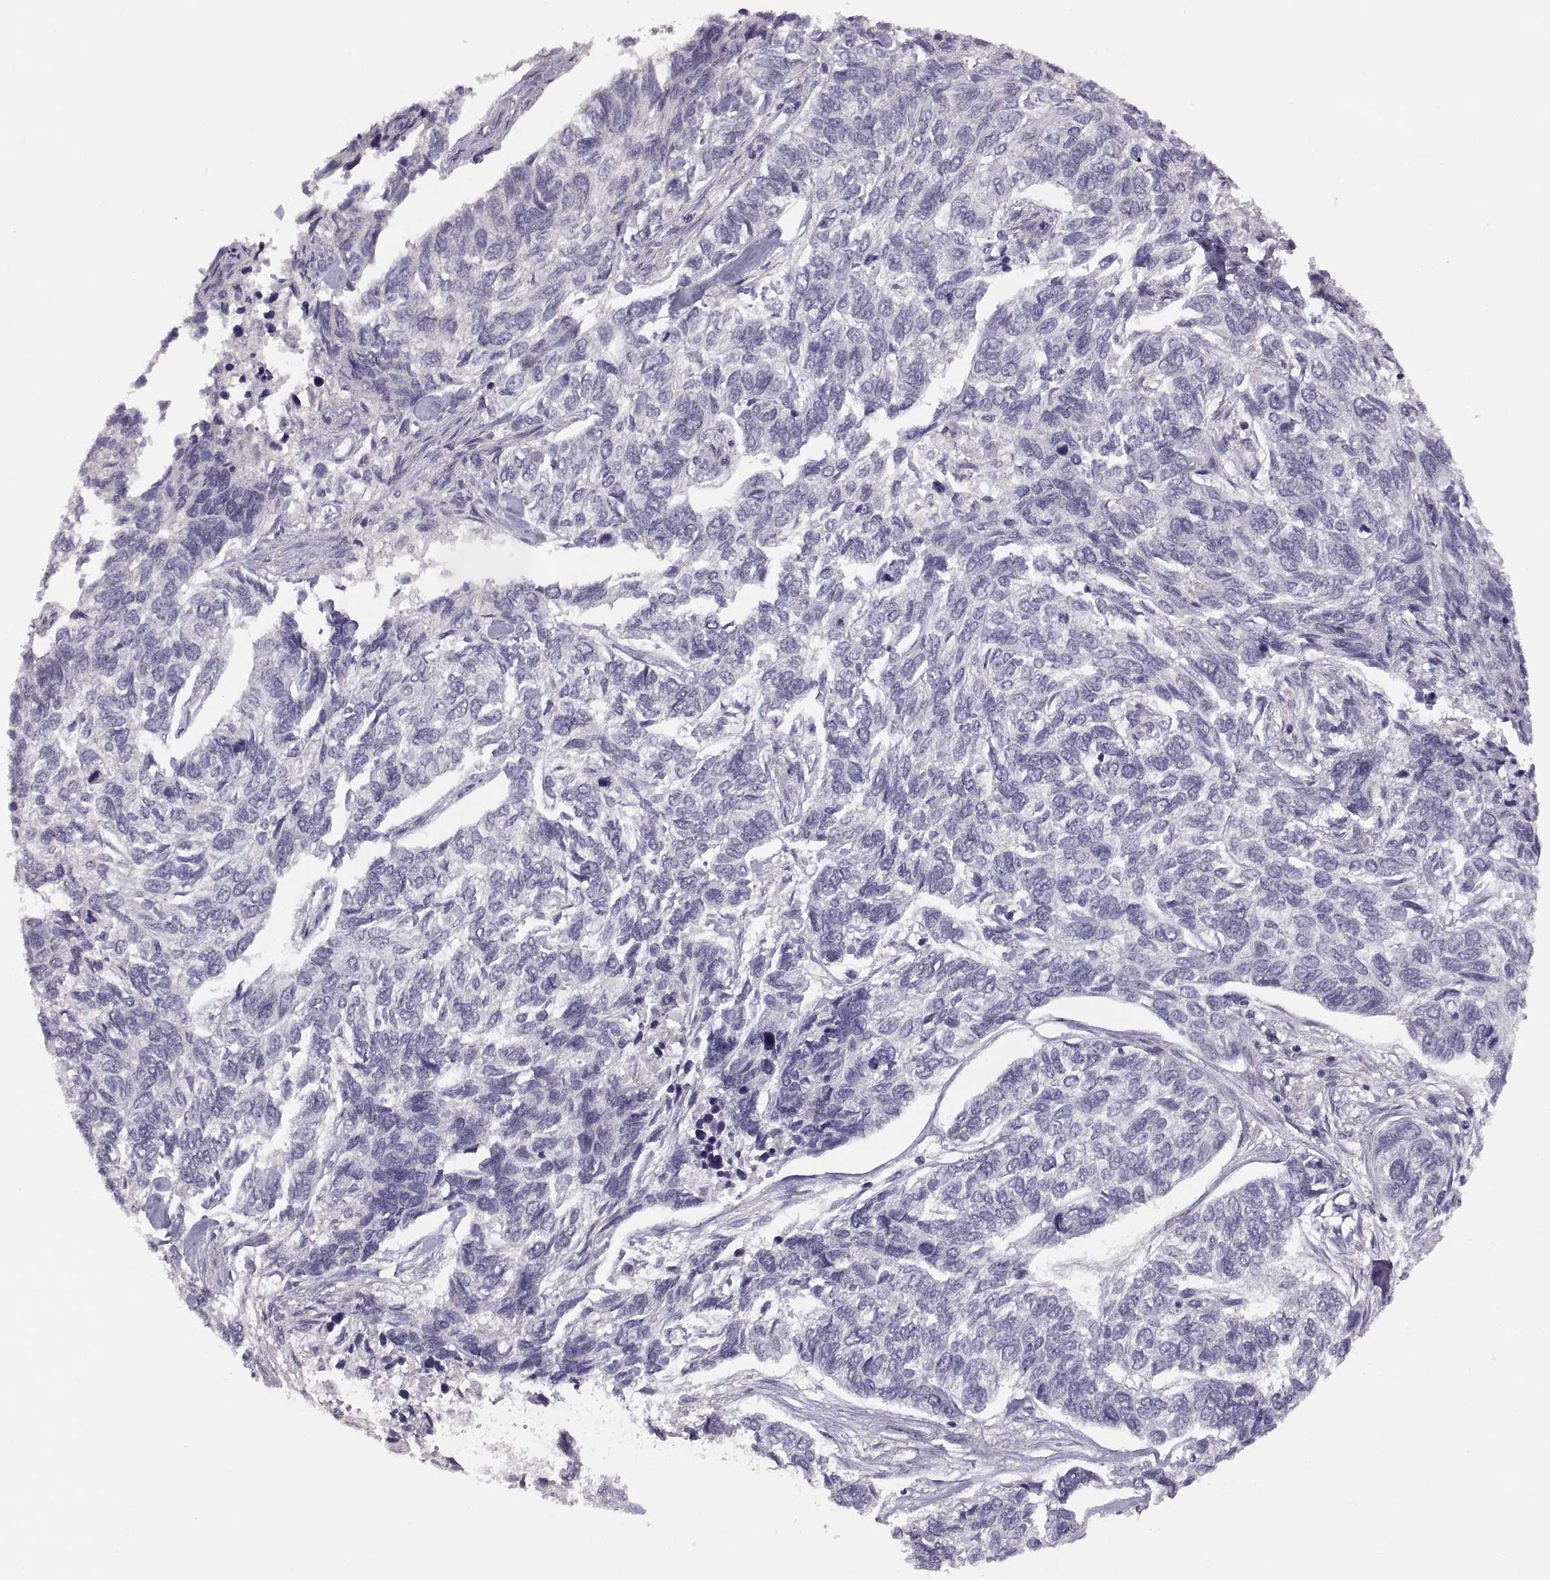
{"staining": {"intensity": "negative", "quantity": "none", "location": "none"}, "tissue": "skin cancer", "cell_type": "Tumor cells", "image_type": "cancer", "snomed": [{"axis": "morphology", "description": "Basal cell carcinoma"}, {"axis": "topography", "description": "Skin"}], "caption": "There is no significant expression in tumor cells of skin cancer.", "gene": "CDH2", "patient": {"sex": "female", "age": 65}}